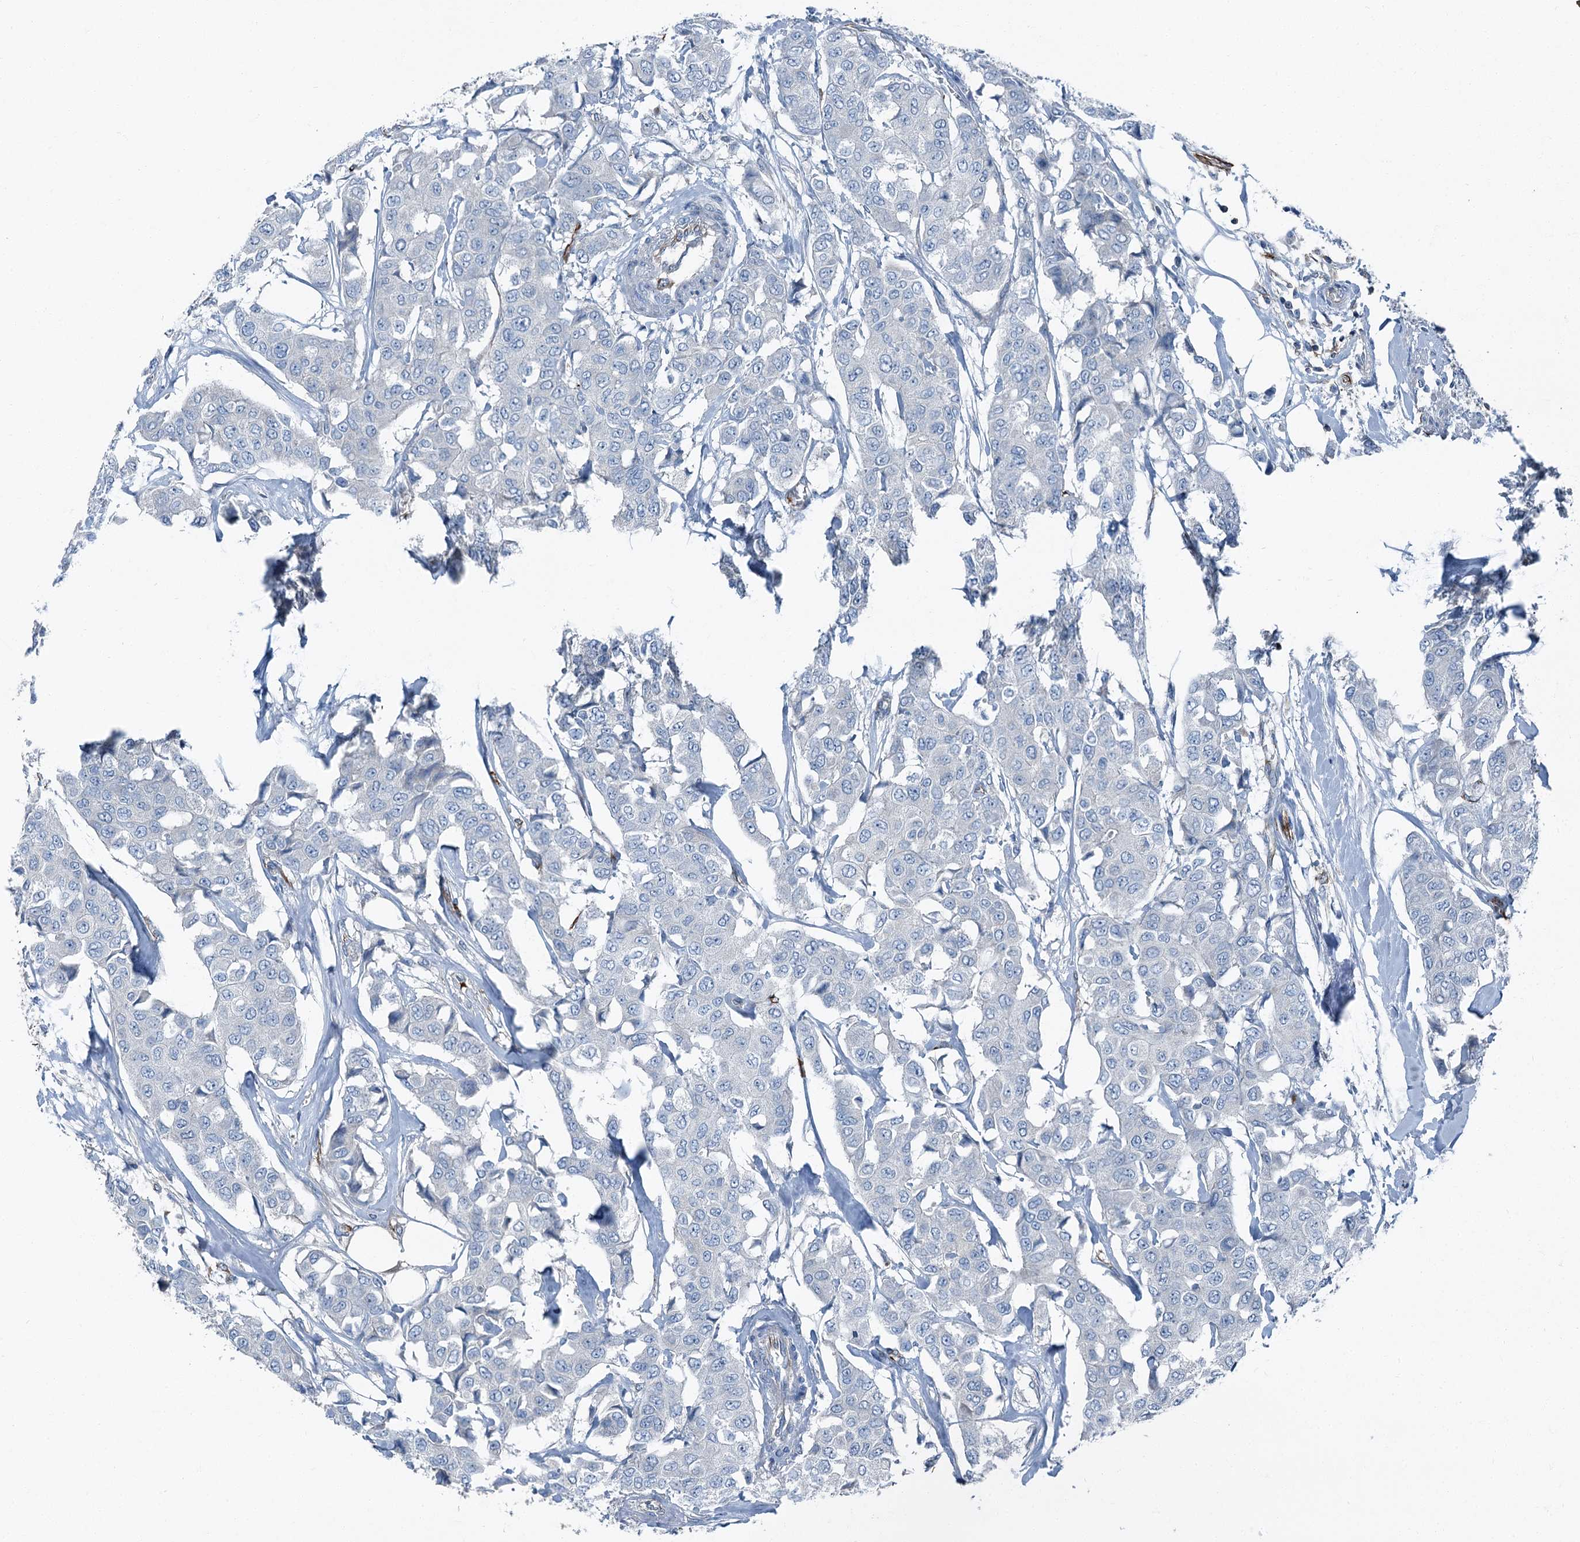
{"staining": {"intensity": "negative", "quantity": "none", "location": "none"}, "tissue": "breast cancer", "cell_type": "Tumor cells", "image_type": "cancer", "snomed": [{"axis": "morphology", "description": "Duct carcinoma"}, {"axis": "topography", "description": "Breast"}], "caption": "IHC micrograph of neoplastic tissue: human intraductal carcinoma (breast) stained with DAB reveals no significant protein positivity in tumor cells.", "gene": "AXL", "patient": {"sex": "female", "age": 80}}